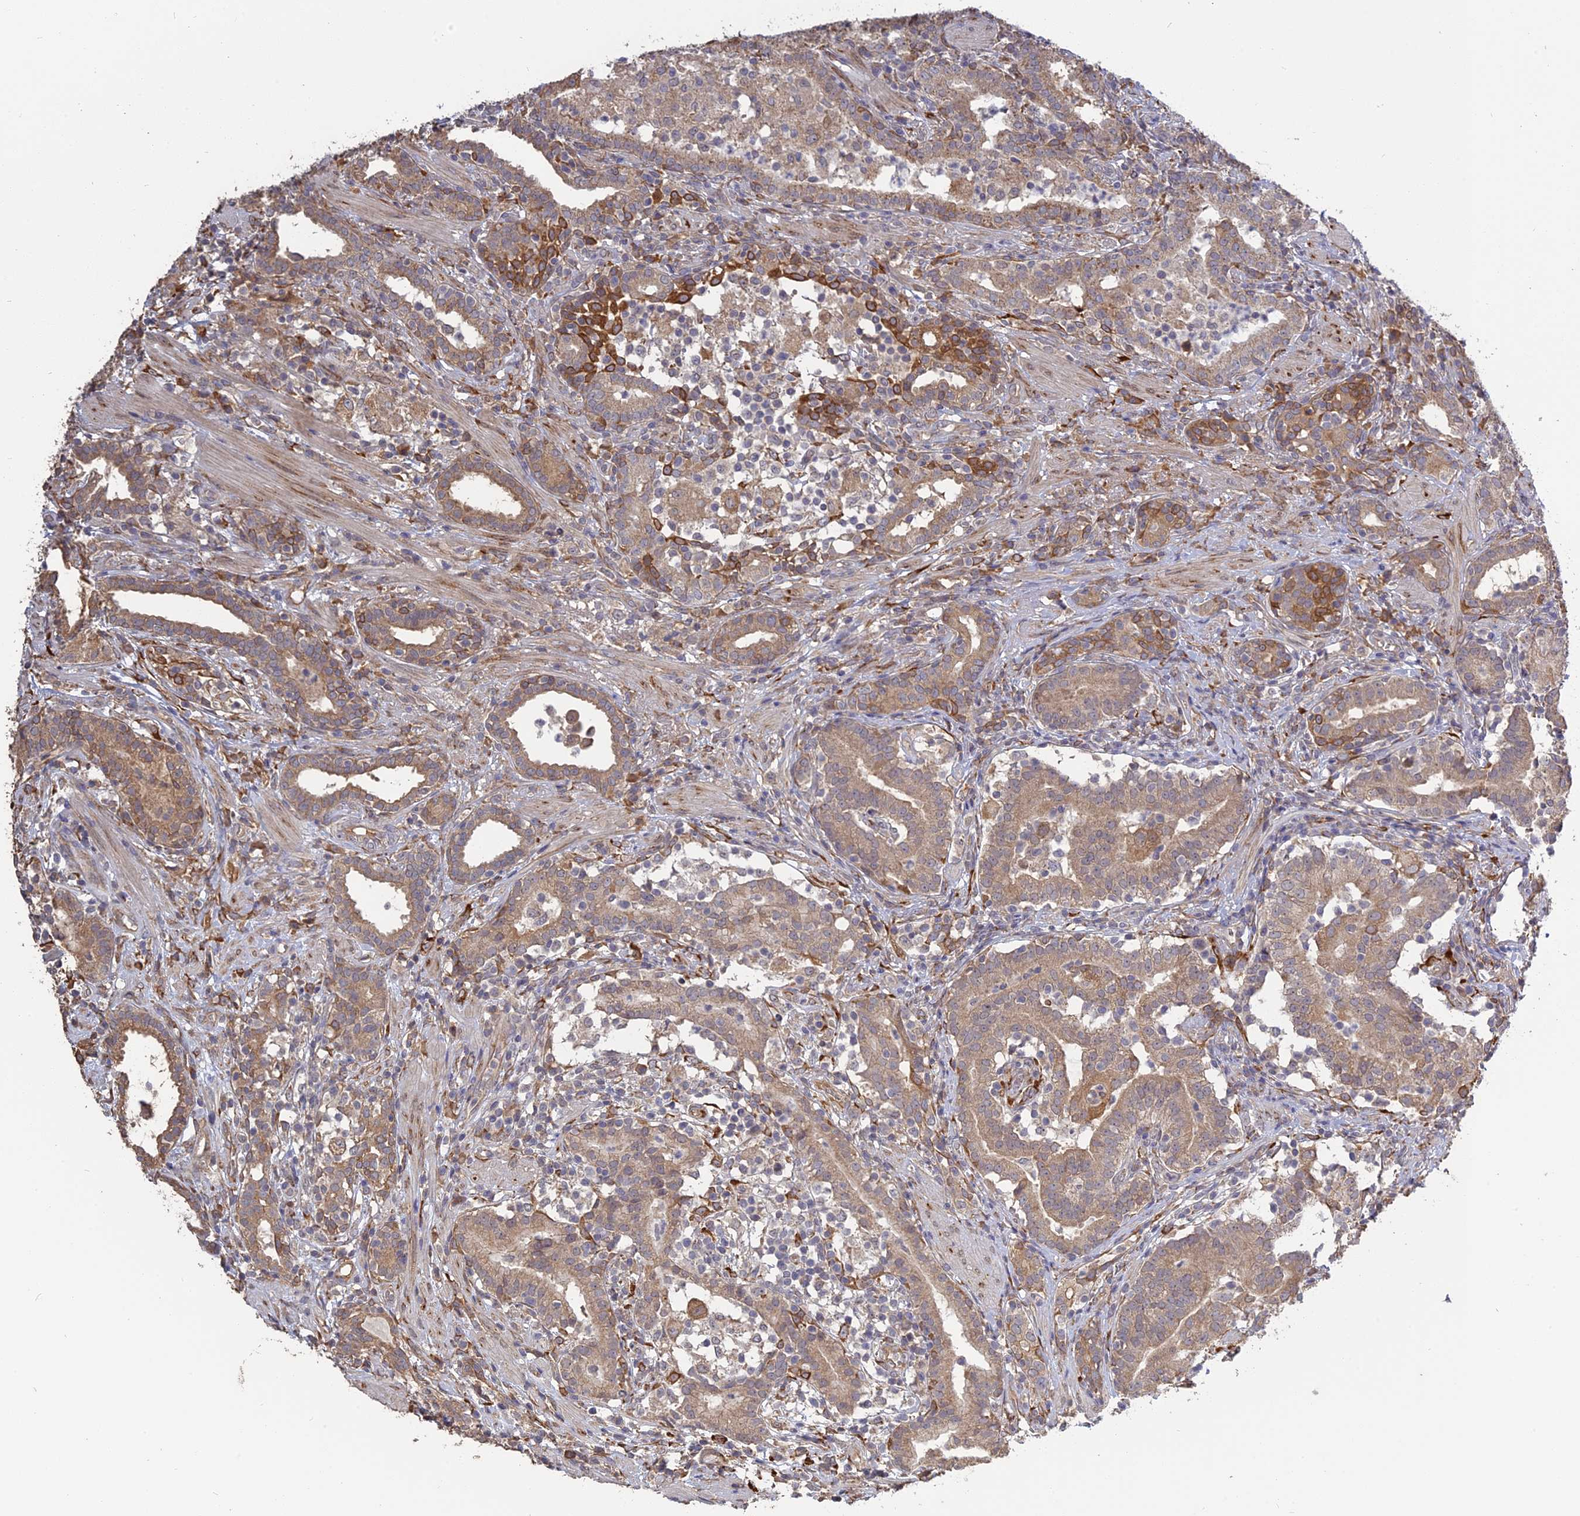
{"staining": {"intensity": "weak", "quantity": ">75%", "location": "cytoplasmic/membranous"}, "tissue": "prostate cancer", "cell_type": "Tumor cells", "image_type": "cancer", "snomed": [{"axis": "morphology", "description": "Adenocarcinoma, High grade"}, {"axis": "topography", "description": "Prostate"}], "caption": "Immunohistochemical staining of prostate adenocarcinoma (high-grade) displays low levels of weak cytoplasmic/membranous protein expression in approximately >75% of tumor cells.", "gene": "PPIC", "patient": {"sex": "male", "age": 67}}